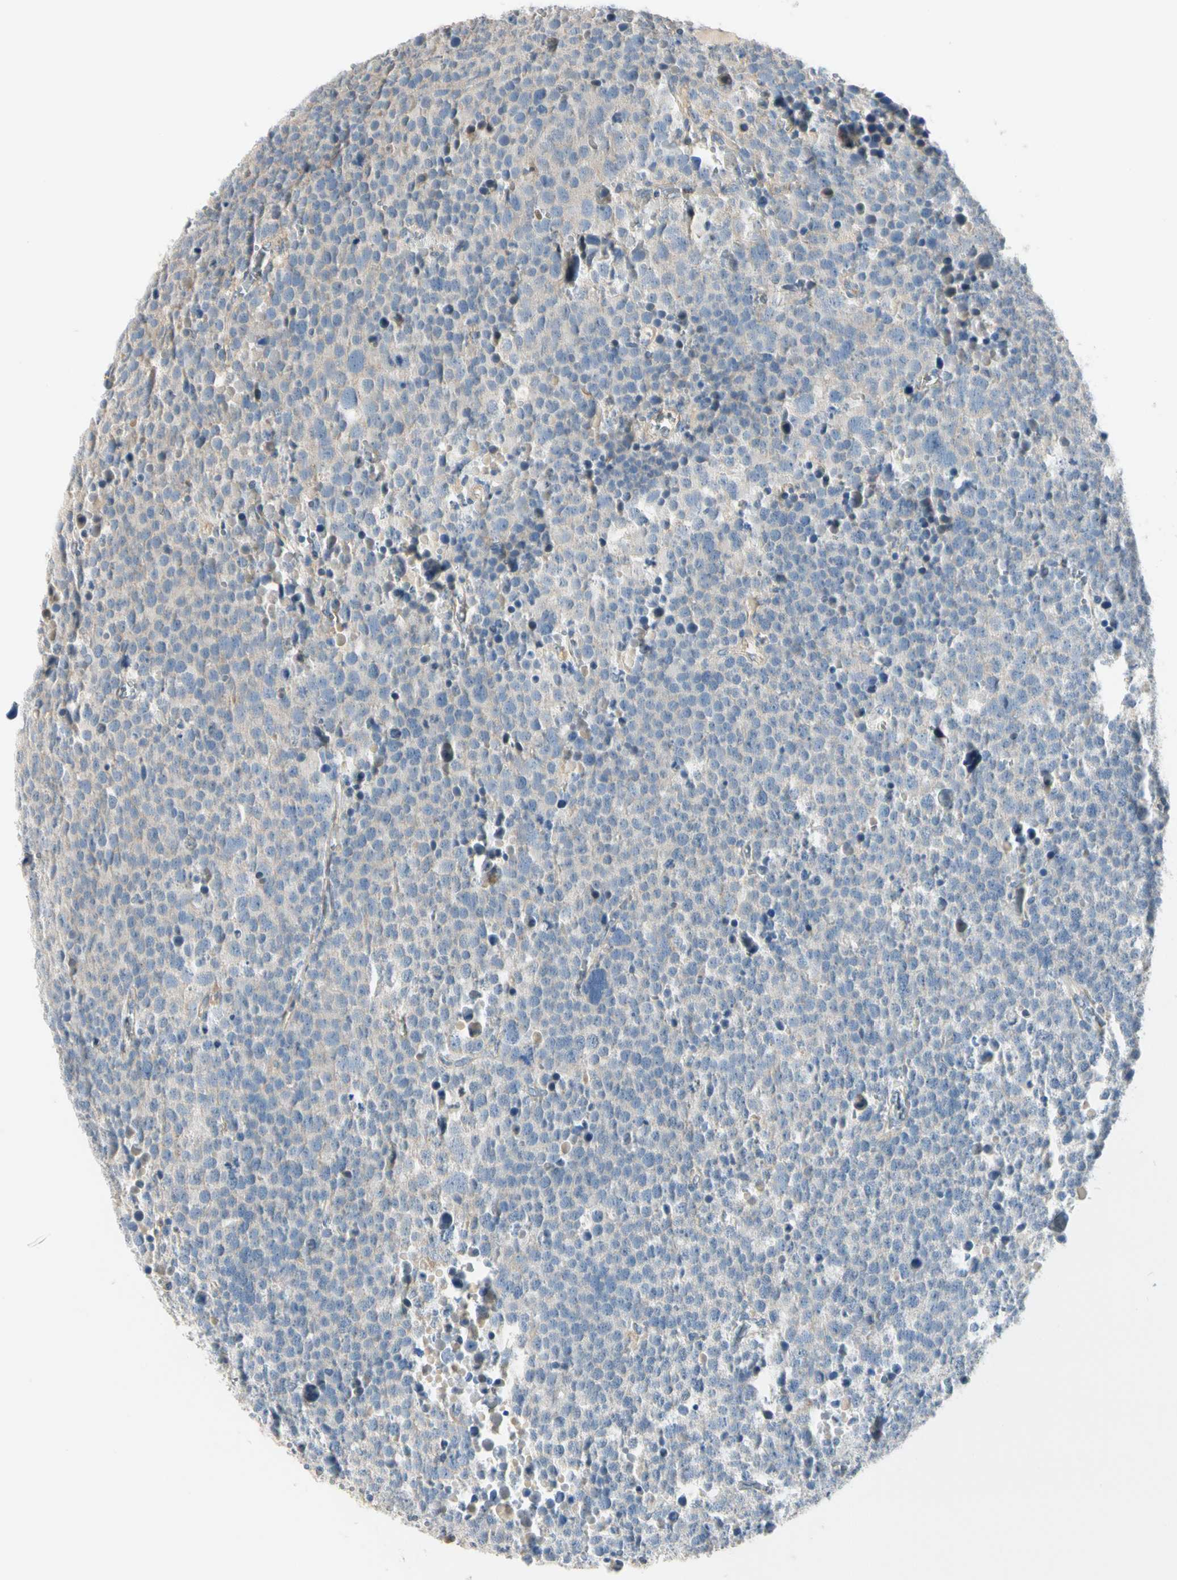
{"staining": {"intensity": "weak", "quantity": "<25%", "location": "cytoplasmic/membranous"}, "tissue": "testis cancer", "cell_type": "Tumor cells", "image_type": "cancer", "snomed": [{"axis": "morphology", "description": "Seminoma, NOS"}, {"axis": "topography", "description": "Testis"}], "caption": "Tumor cells show no significant staining in testis seminoma.", "gene": "GPR153", "patient": {"sex": "male", "age": 71}}